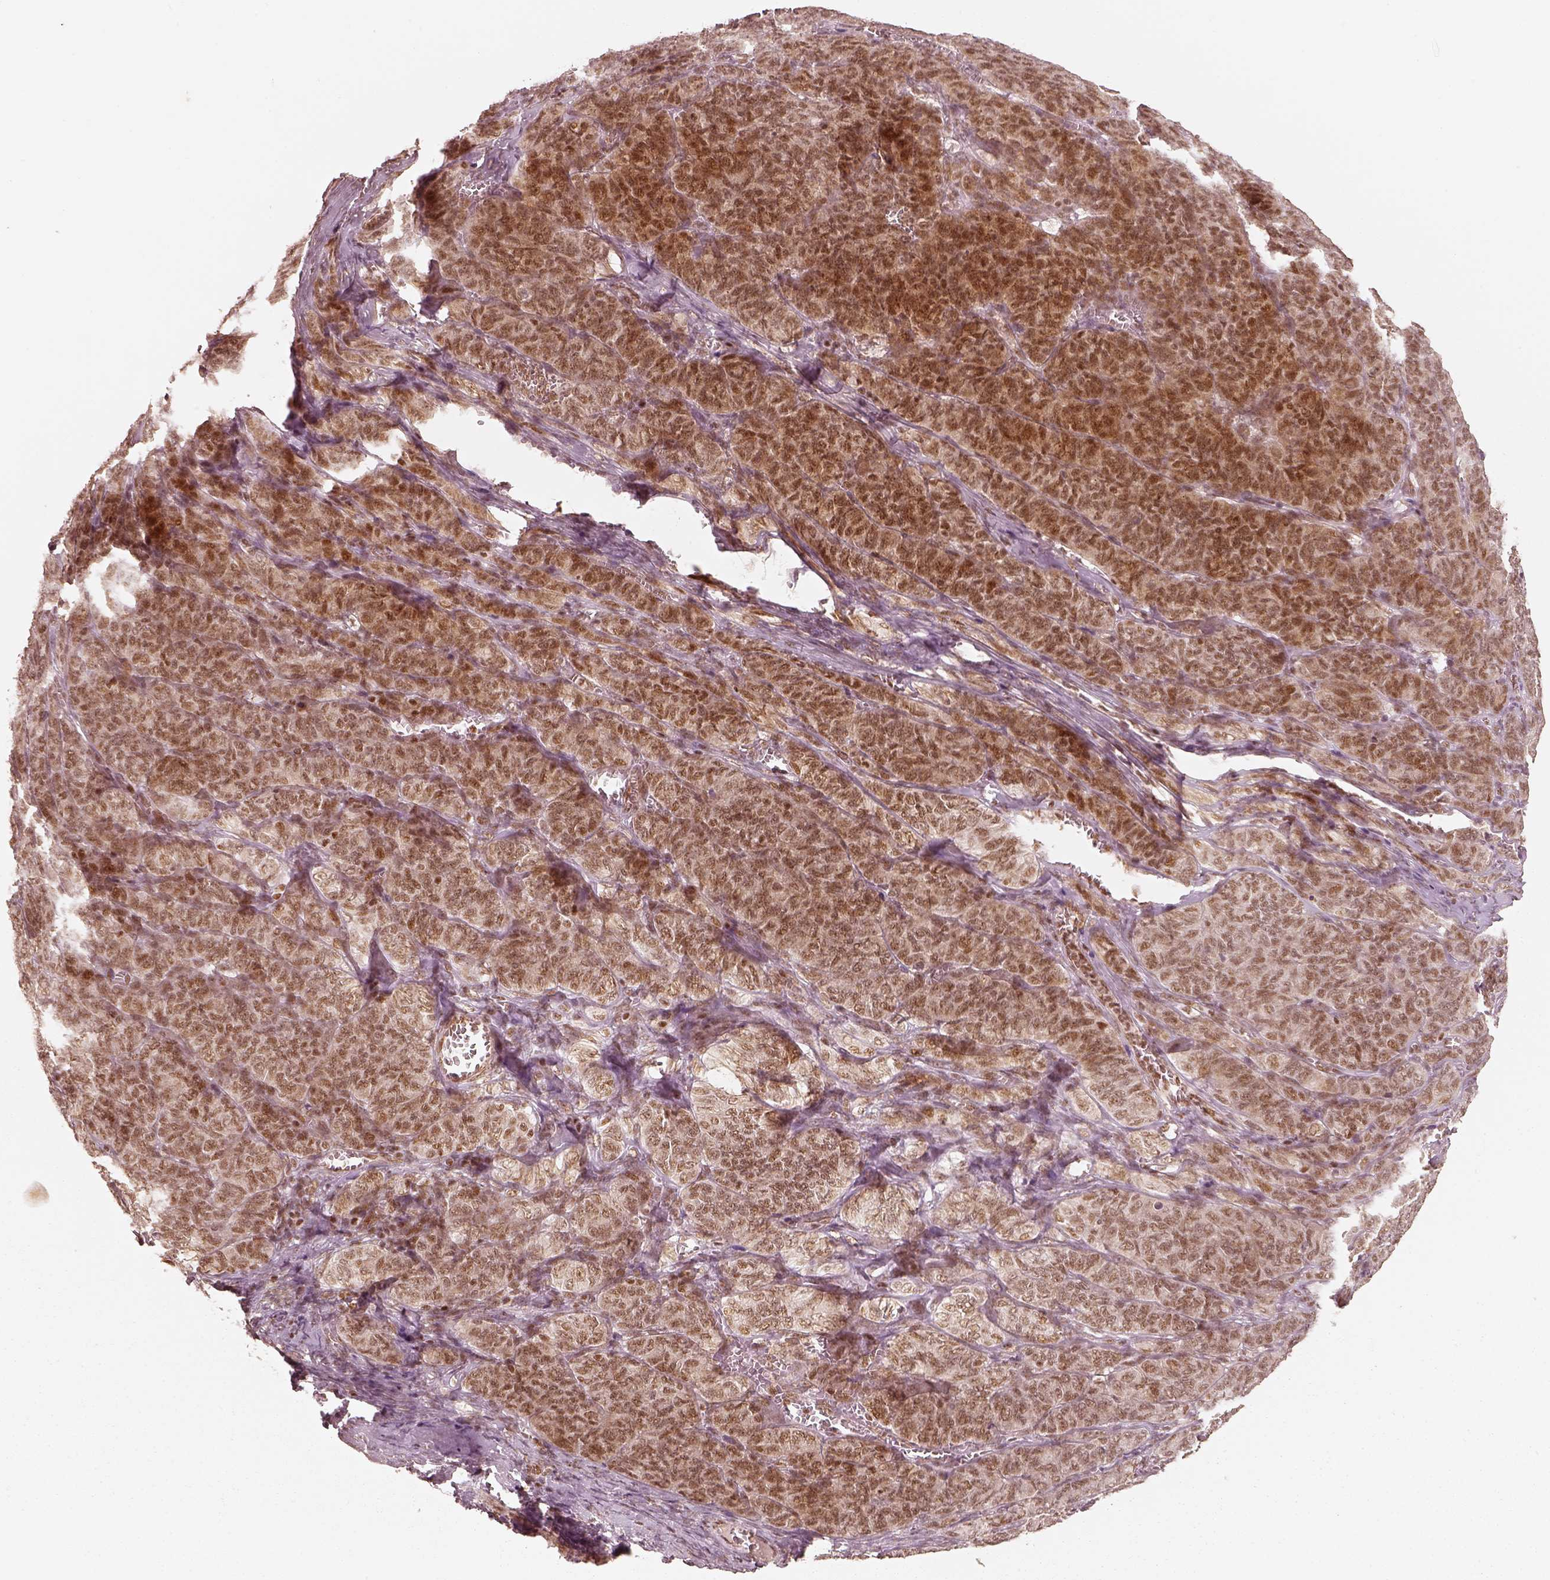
{"staining": {"intensity": "moderate", "quantity": "25%-75%", "location": "nuclear"}, "tissue": "ovarian cancer", "cell_type": "Tumor cells", "image_type": "cancer", "snomed": [{"axis": "morphology", "description": "Carcinoma, endometroid"}, {"axis": "topography", "description": "Ovary"}], "caption": "A photomicrograph of ovarian cancer stained for a protein displays moderate nuclear brown staining in tumor cells. The staining is performed using DAB (3,3'-diaminobenzidine) brown chromogen to label protein expression. The nuclei are counter-stained blue using hematoxylin.", "gene": "GMEB2", "patient": {"sex": "female", "age": 80}}